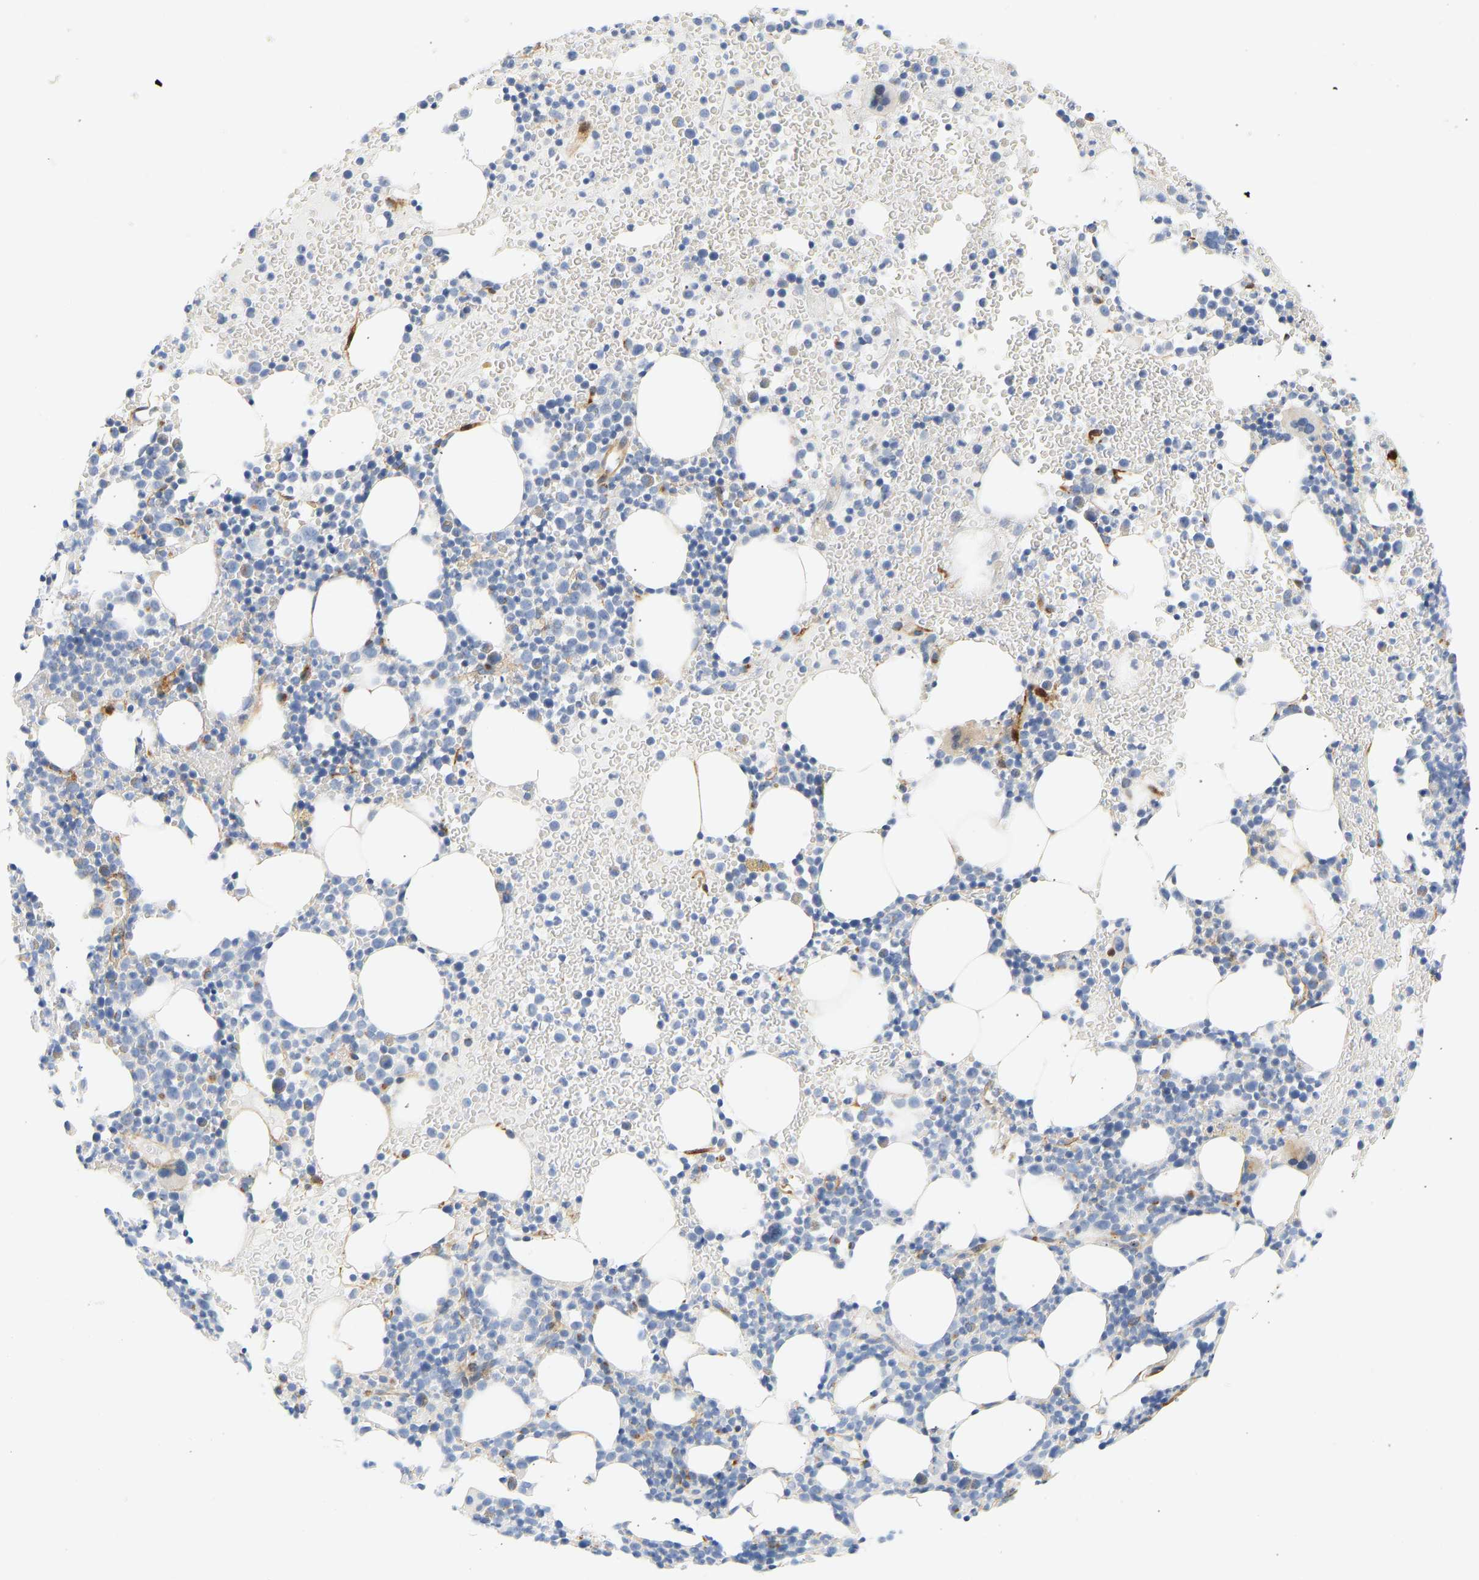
{"staining": {"intensity": "negative", "quantity": "none", "location": "none"}, "tissue": "bone marrow", "cell_type": "Hematopoietic cells", "image_type": "normal", "snomed": [{"axis": "morphology", "description": "Normal tissue, NOS"}, {"axis": "morphology", "description": "Inflammation, NOS"}, {"axis": "topography", "description": "Bone marrow"}], "caption": "Immunohistochemical staining of unremarkable bone marrow exhibits no significant positivity in hematopoietic cells. (Brightfield microscopy of DAB IHC at high magnification).", "gene": "SLC30A7", "patient": {"sex": "female", "age": 67}}